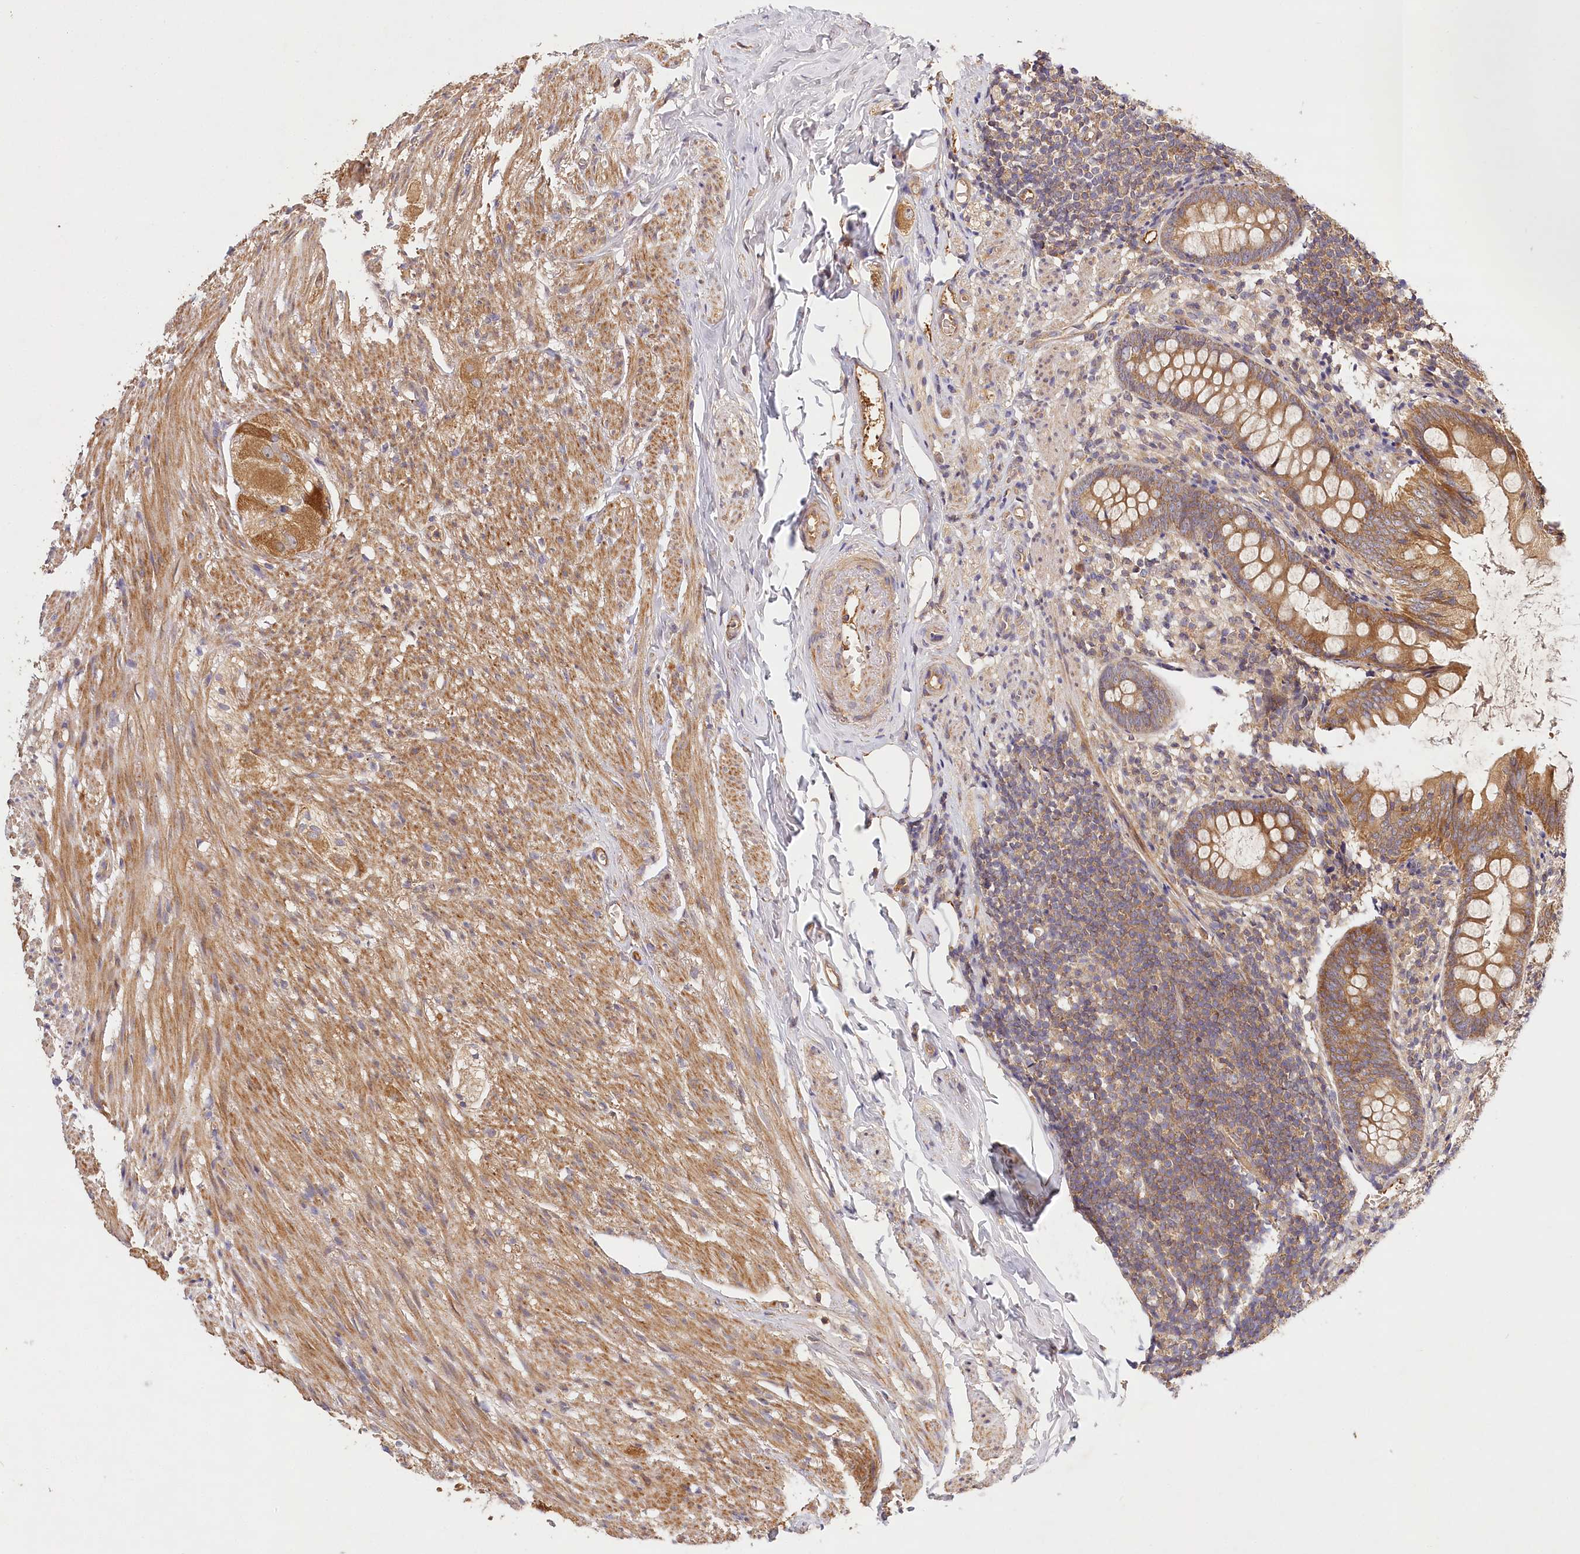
{"staining": {"intensity": "strong", "quantity": ">75%", "location": "cytoplasmic/membranous"}, "tissue": "appendix", "cell_type": "Glandular cells", "image_type": "normal", "snomed": [{"axis": "morphology", "description": "Normal tissue, NOS"}, {"axis": "topography", "description": "Appendix"}], "caption": "The image demonstrates staining of benign appendix, revealing strong cytoplasmic/membranous protein staining (brown color) within glandular cells. (DAB (3,3'-diaminobenzidine) IHC with brightfield microscopy, high magnification).", "gene": "LSS", "patient": {"sex": "female", "age": 77}}